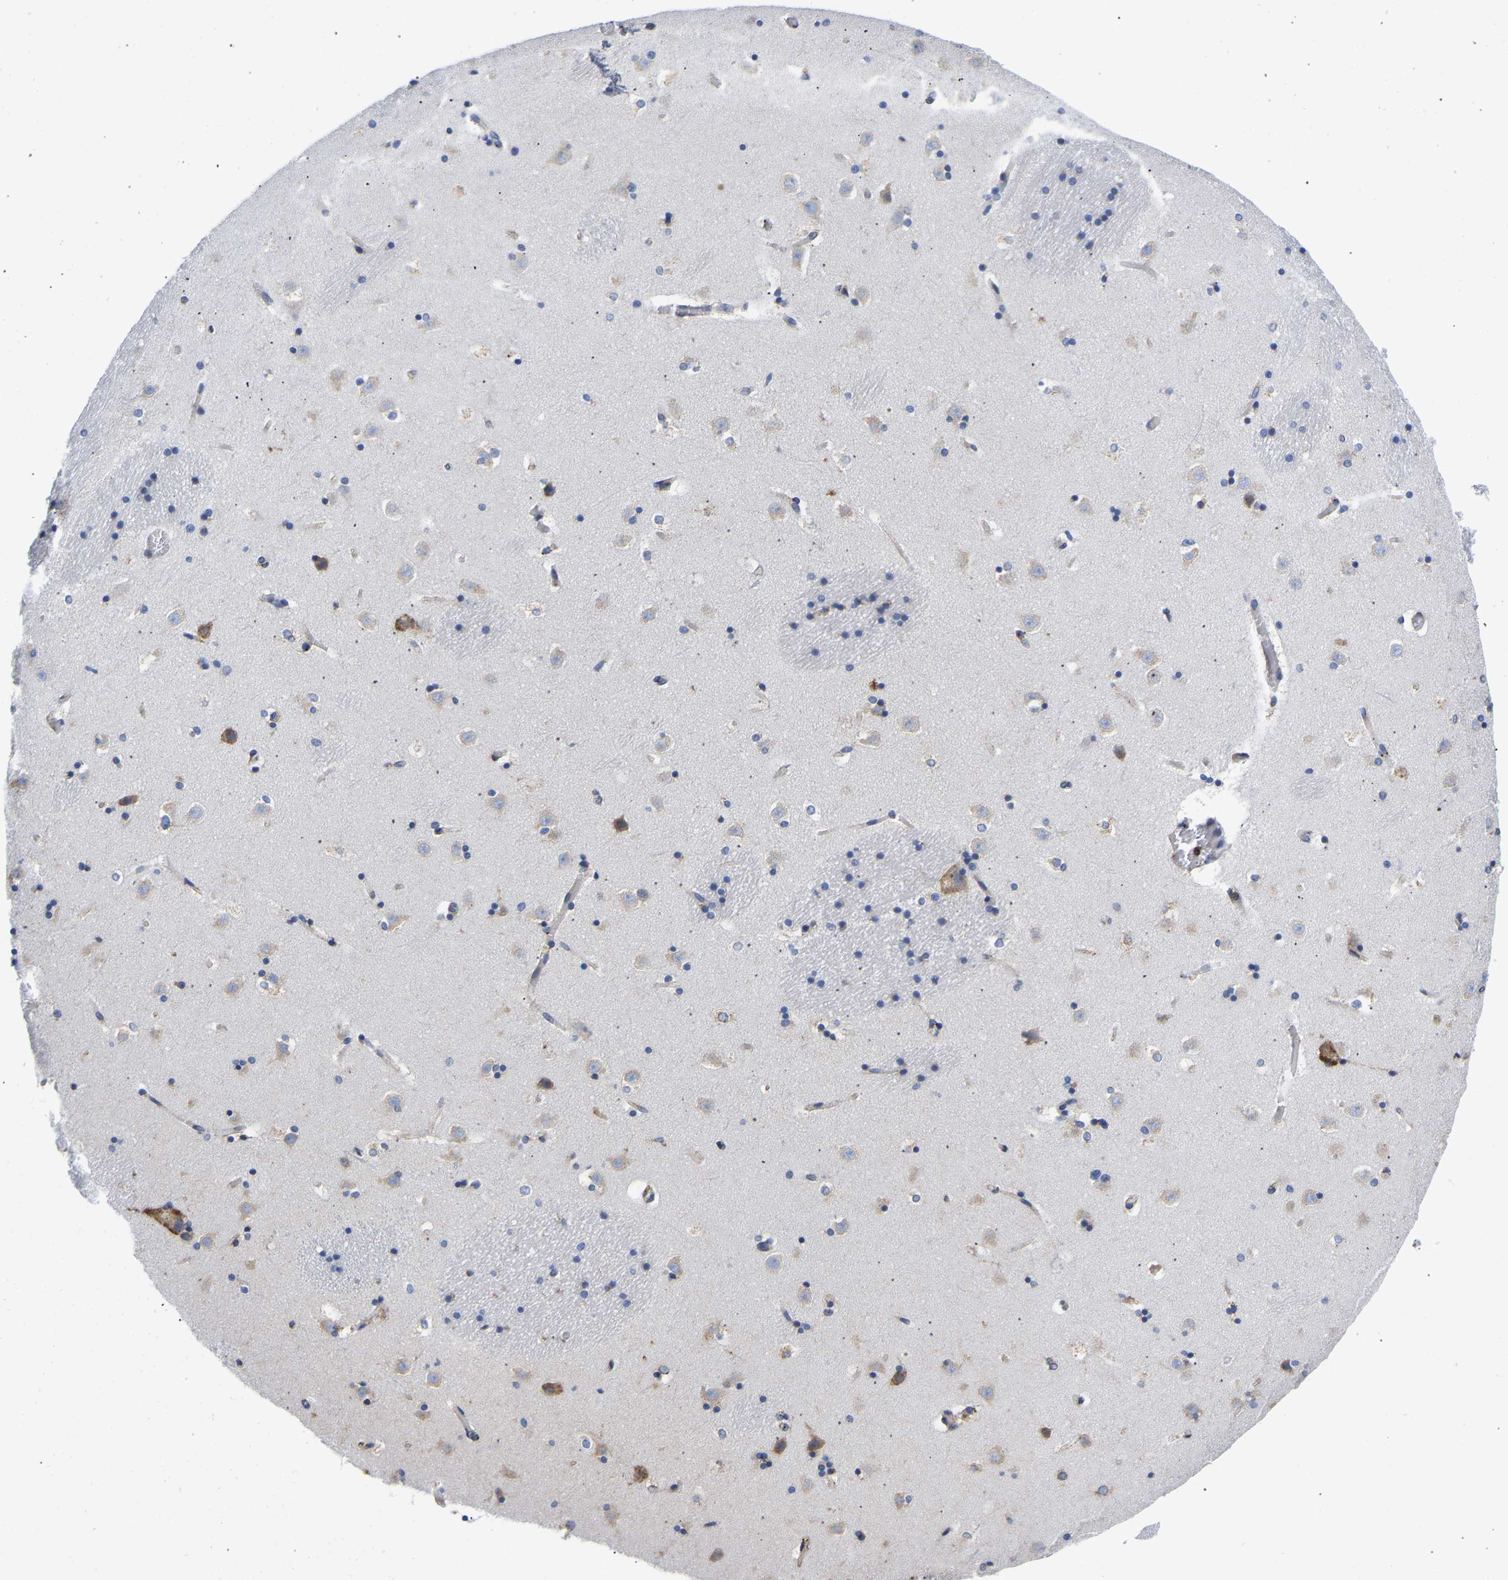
{"staining": {"intensity": "weak", "quantity": "<25%", "location": "cytoplasmic/membranous"}, "tissue": "caudate", "cell_type": "Glial cells", "image_type": "normal", "snomed": [{"axis": "morphology", "description": "Normal tissue, NOS"}, {"axis": "topography", "description": "Lateral ventricle wall"}], "caption": "The micrograph displays no staining of glial cells in unremarkable caudate.", "gene": "P4HB", "patient": {"sex": "male", "age": 45}}